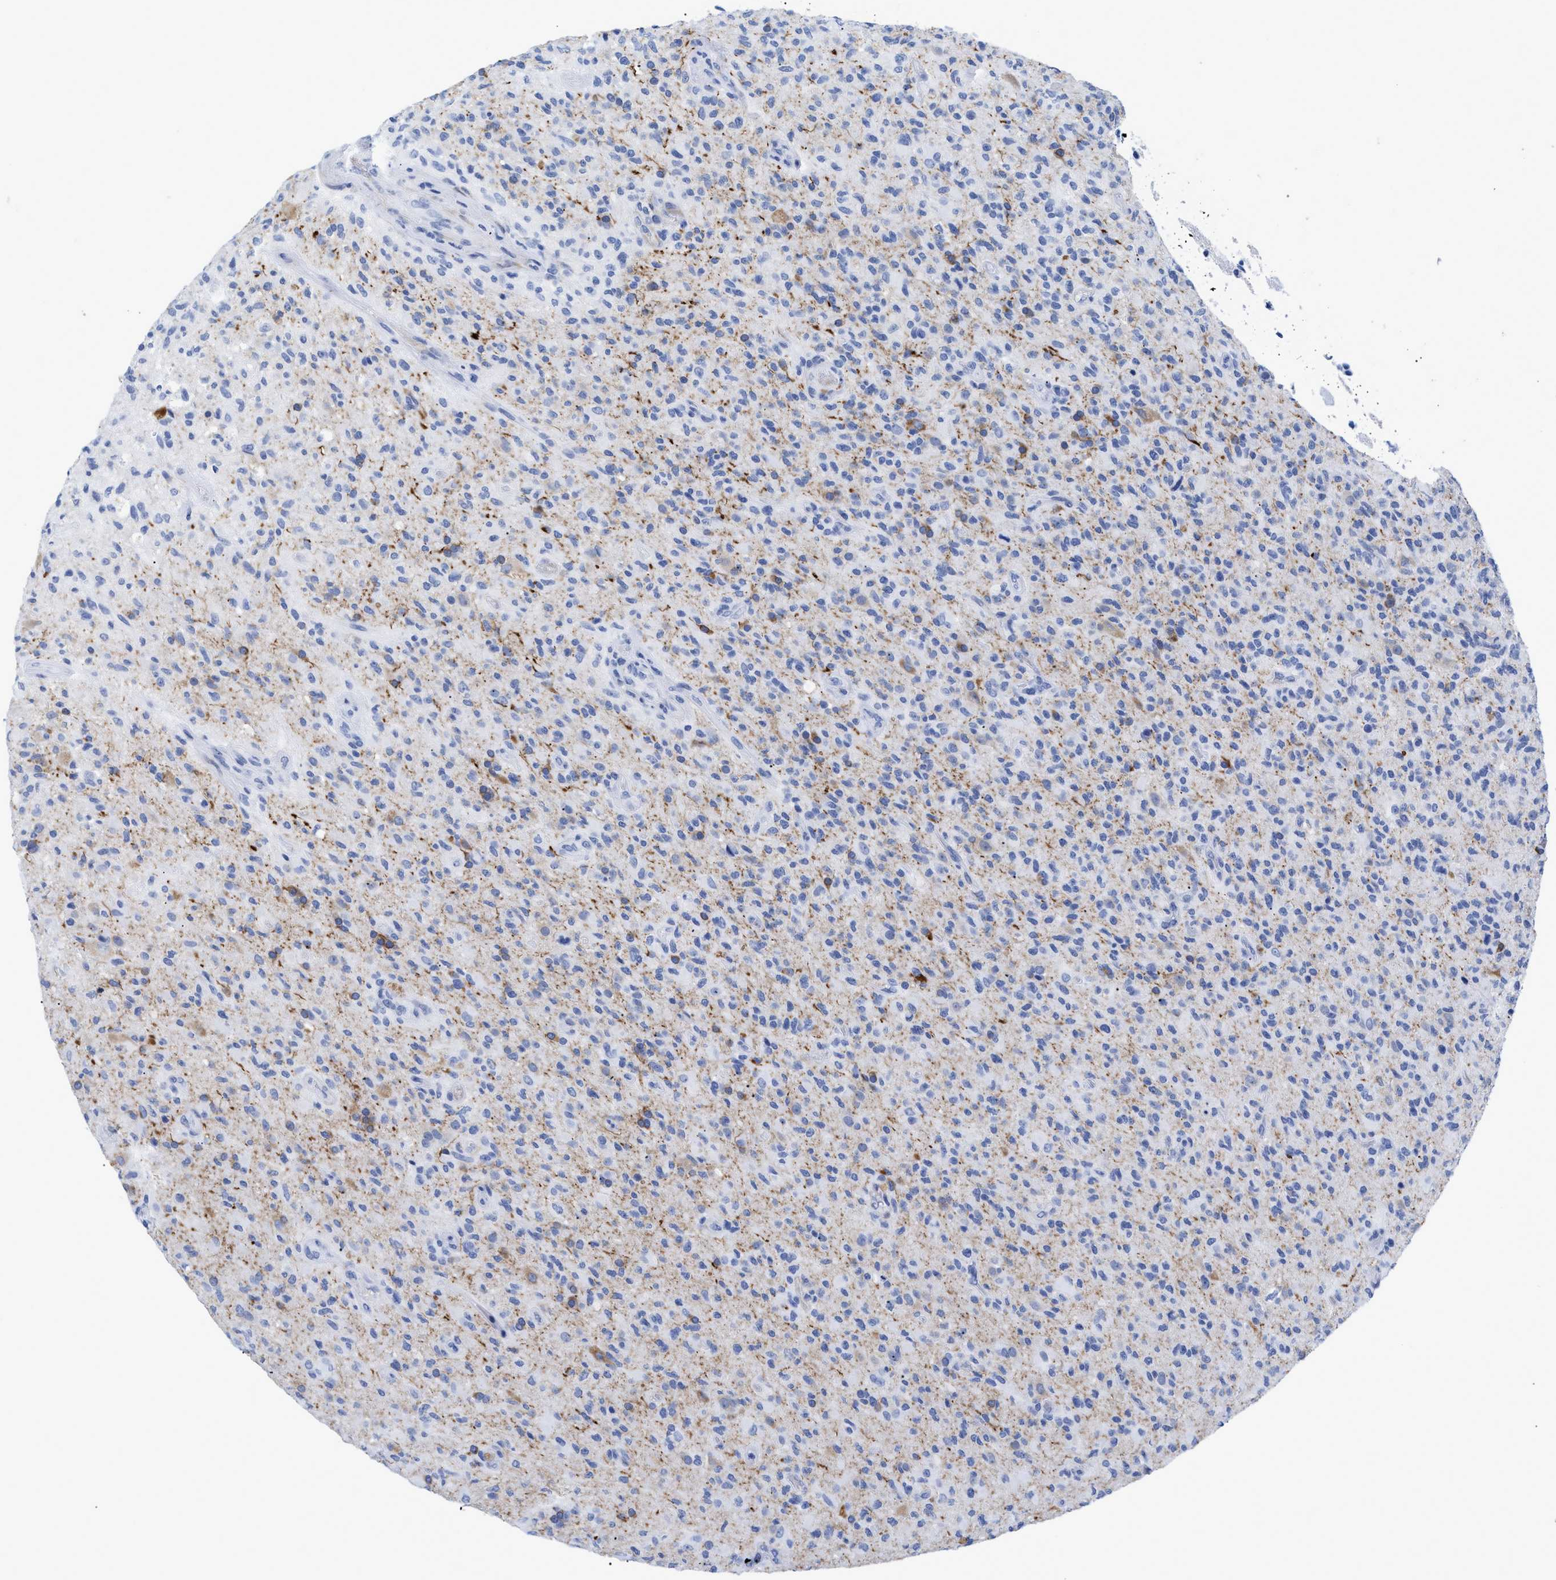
{"staining": {"intensity": "weak", "quantity": "<25%", "location": "cytoplasmic/membranous"}, "tissue": "glioma", "cell_type": "Tumor cells", "image_type": "cancer", "snomed": [{"axis": "morphology", "description": "Glioma, malignant, High grade"}, {"axis": "topography", "description": "Brain"}], "caption": "Immunohistochemical staining of human glioma displays no significant staining in tumor cells.", "gene": "DUSP26", "patient": {"sex": "male", "age": 71}}